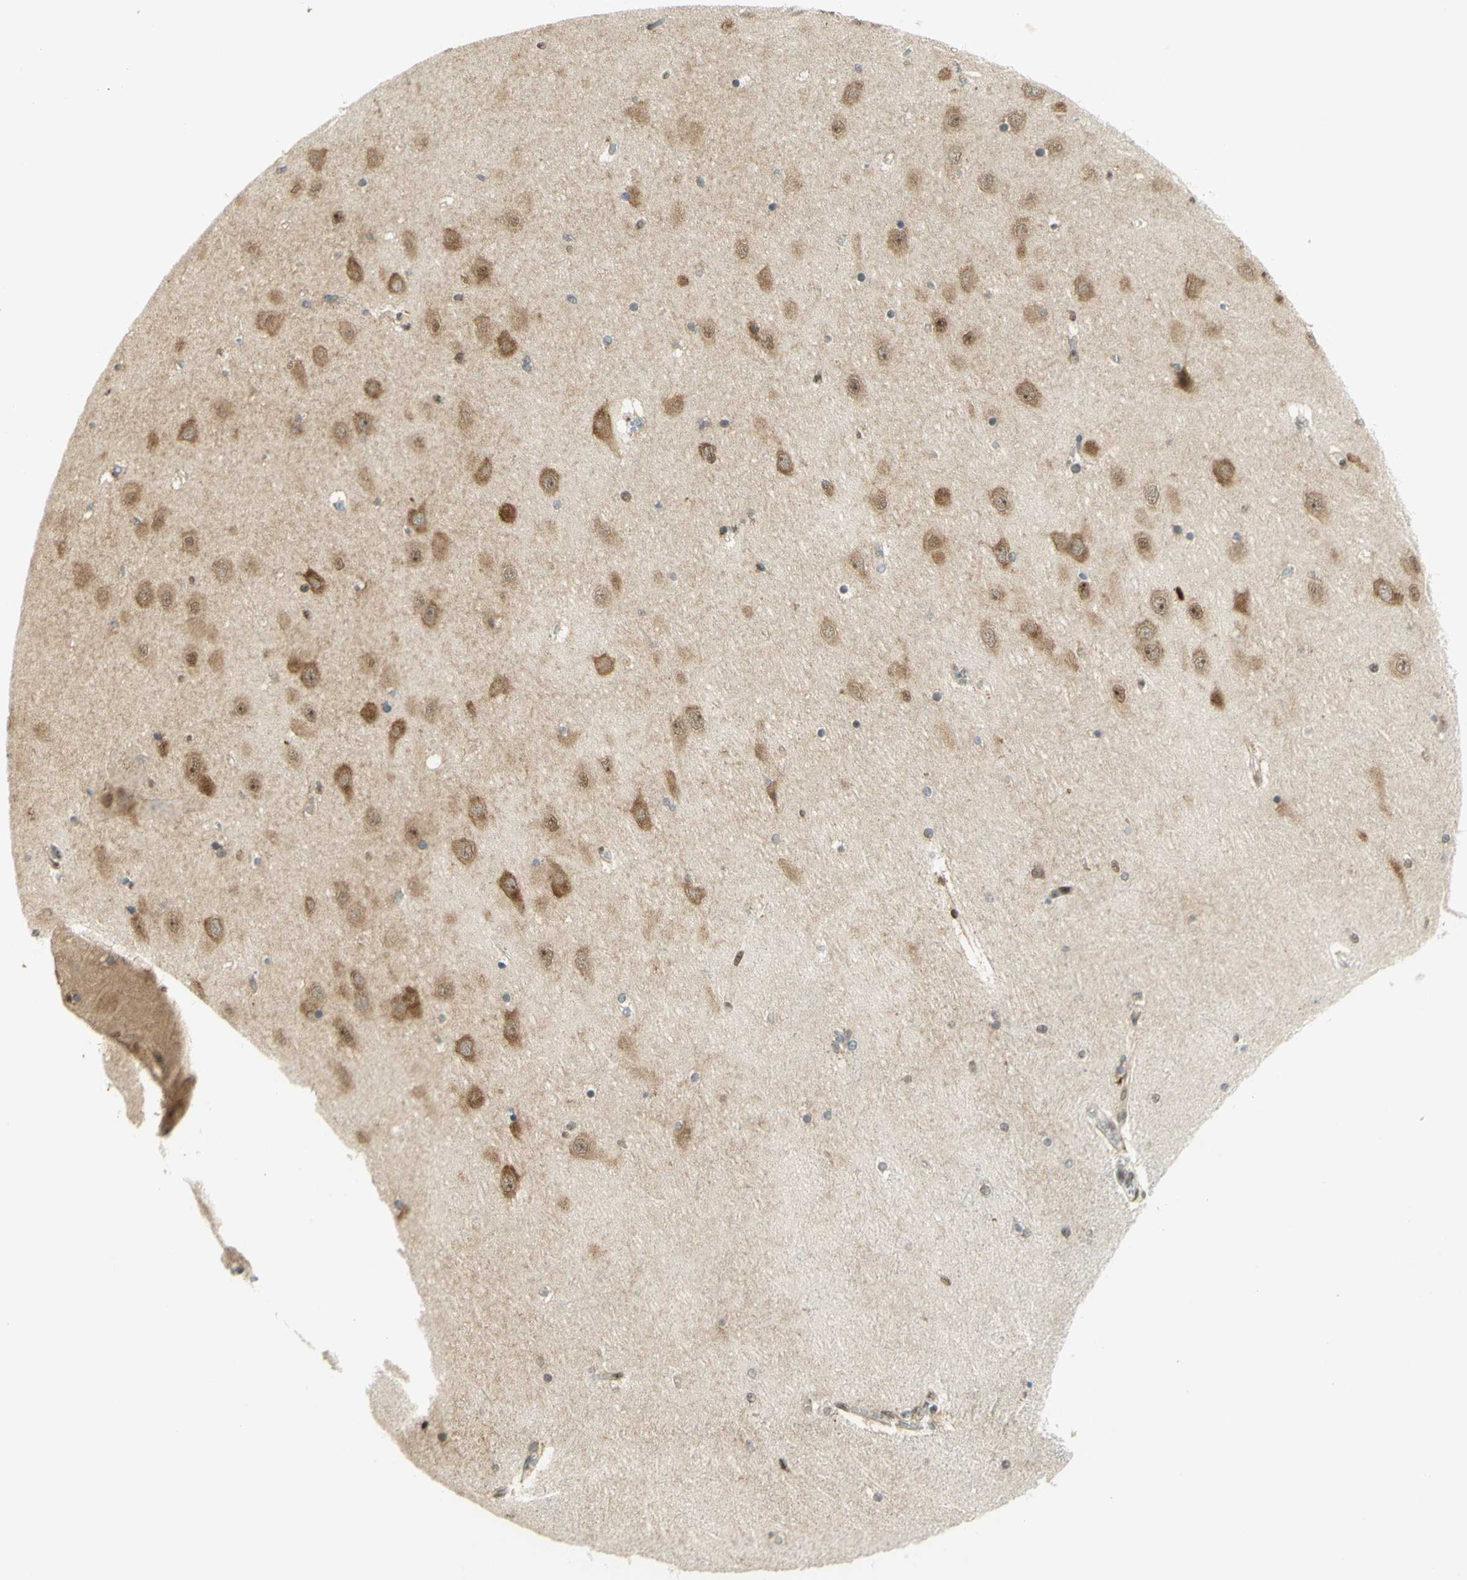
{"staining": {"intensity": "weak", "quantity": "25%-75%", "location": "nuclear"}, "tissue": "hippocampus", "cell_type": "Glial cells", "image_type": "normal", "snomed": [{"axis": "morphology", "description": "Normal tissue, NOS"}, {"axis": "topography", "description": "Hippocampus"}], "caption": "Immunohistochemical staining of benign human hippocampus demonstrates low levels of weak nuclear staining in approximately 25%-75% of glial cells.", "gene": "DDX1", "patient": {"sex": "female", "age": 54}}